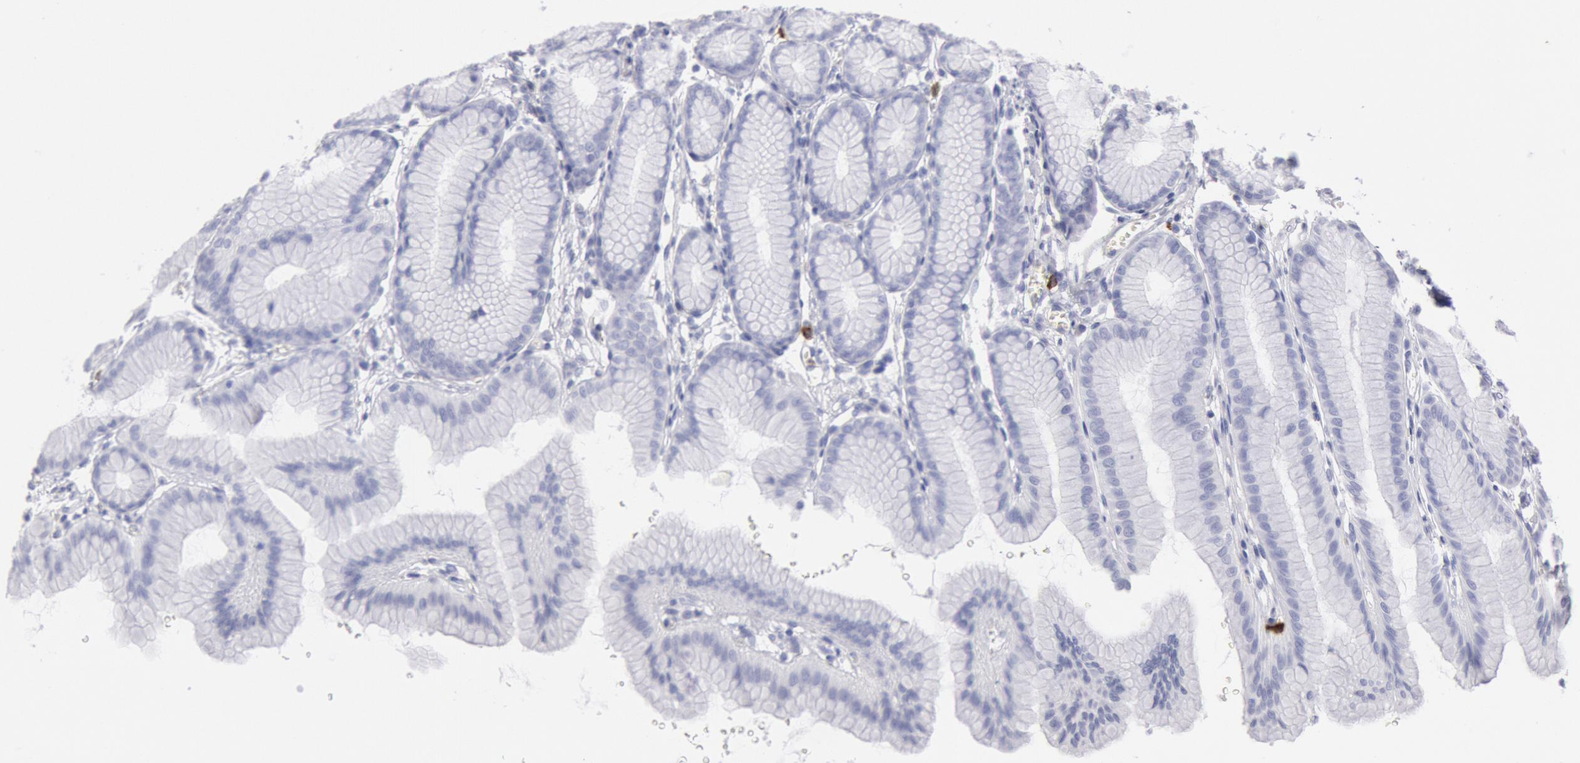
{"staining": {"intensity": "negative", "quantity": "none", "location": "none"}, "tissue": "stomach", "cell_type": "Glandular cells", "image_type": "normal", "snomed": [{"axis": "morphology", "description": "Normal tissue, NOS"}, {"axis": "topography", "description": "Stomach"}], "caption": "A histopathology image of human stomach is negative for staining in glandular cells. (Immunohistochemistry, brightfield microscopy, high magnification).", "gene": "FCN1", "patient": {"sex": "male", "age": 42}}